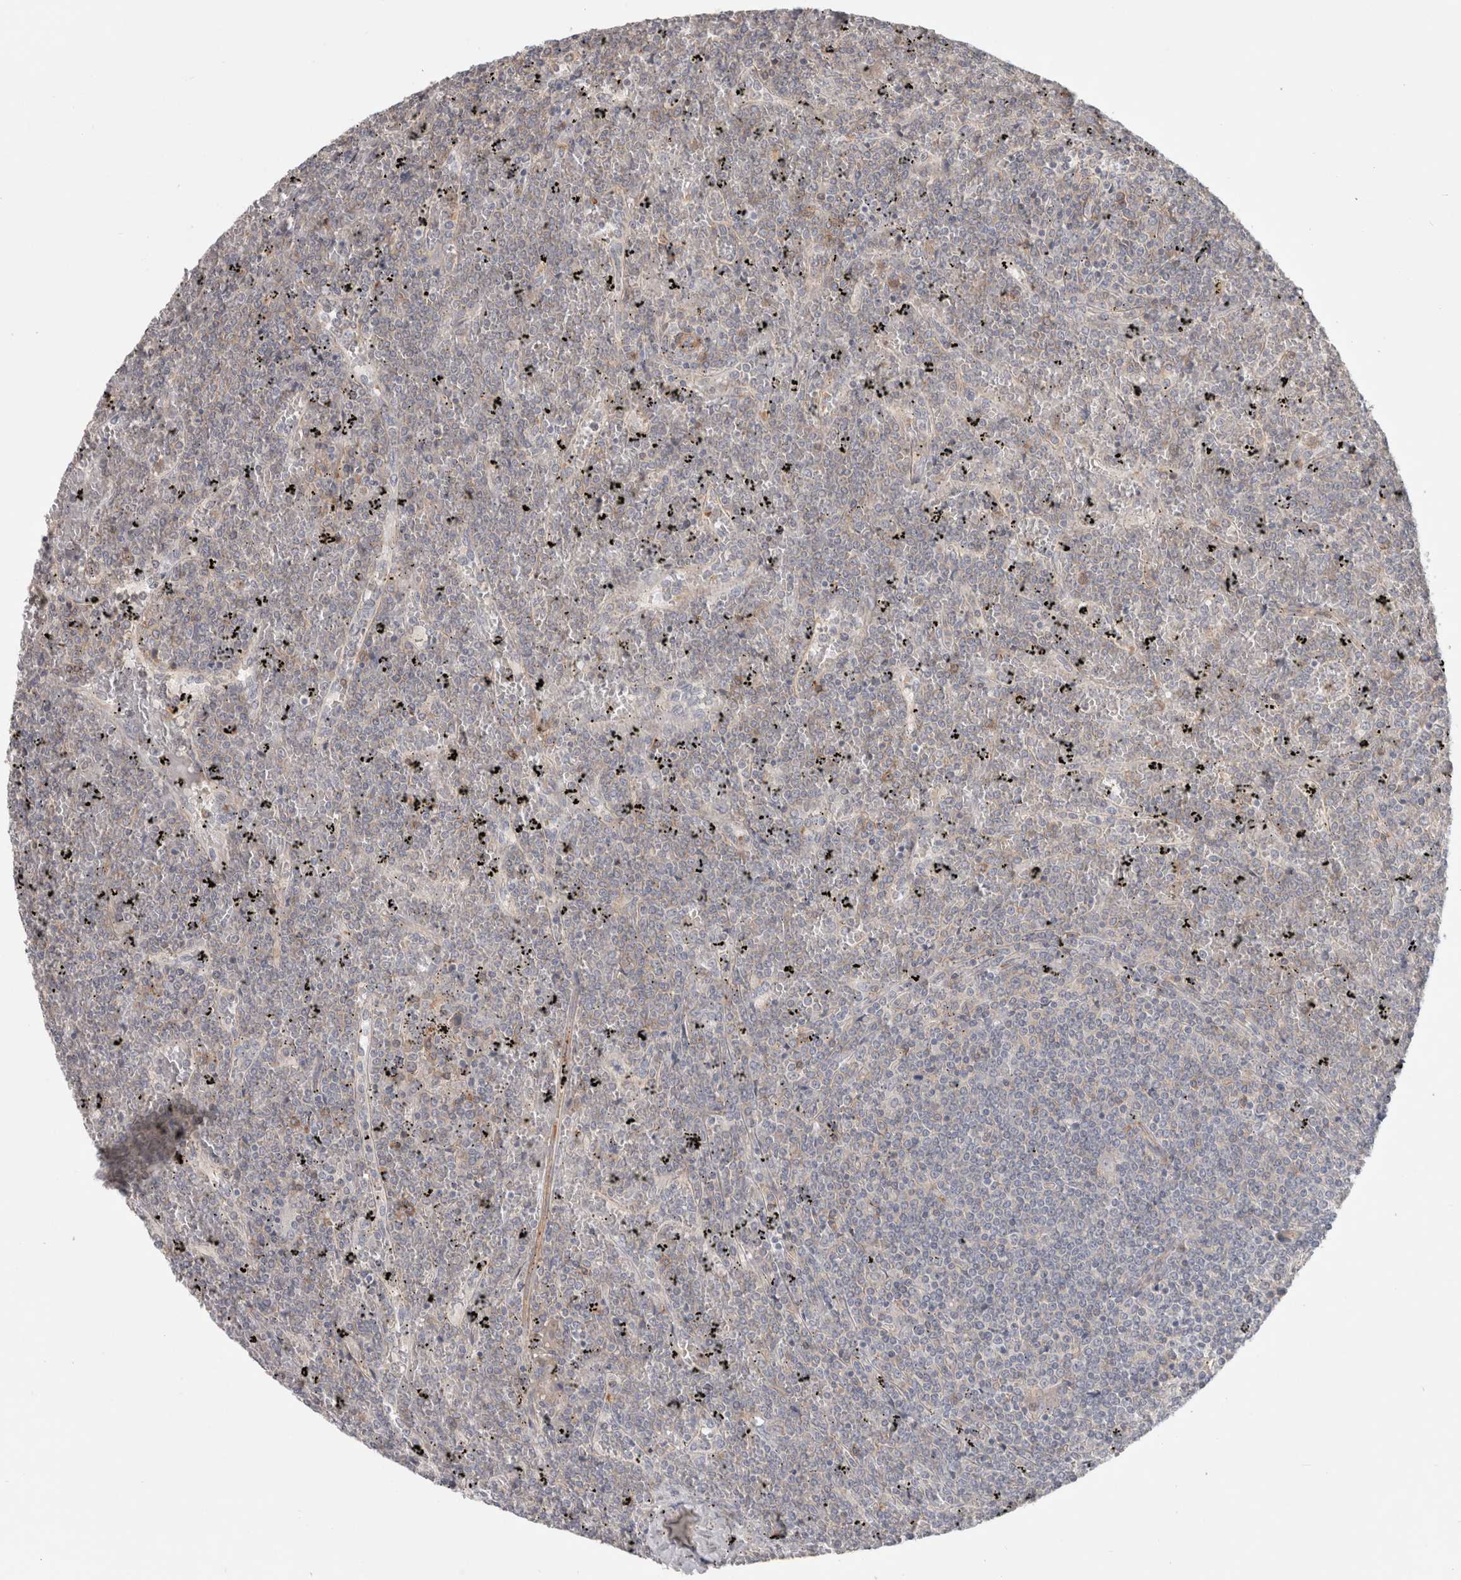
{"staining": {"intensity": "negative", "quantity": "none", "location": "none"}, "tissue": "lymphoma", "cell_type": "Tumor cells", "image_type": "cancer", "snomed": [{"axis": "morphology", "description": "Malignant lymphoma, non-Hodgkin's type, Low grade"}, {"axis": "topography", "description": "Spleen"}], "caption": "Protein analysis of lymphoma shows no significant staining in tumor cells.", "gene": "RASAL2", "patient": {"sex": "female", "age": 19}}